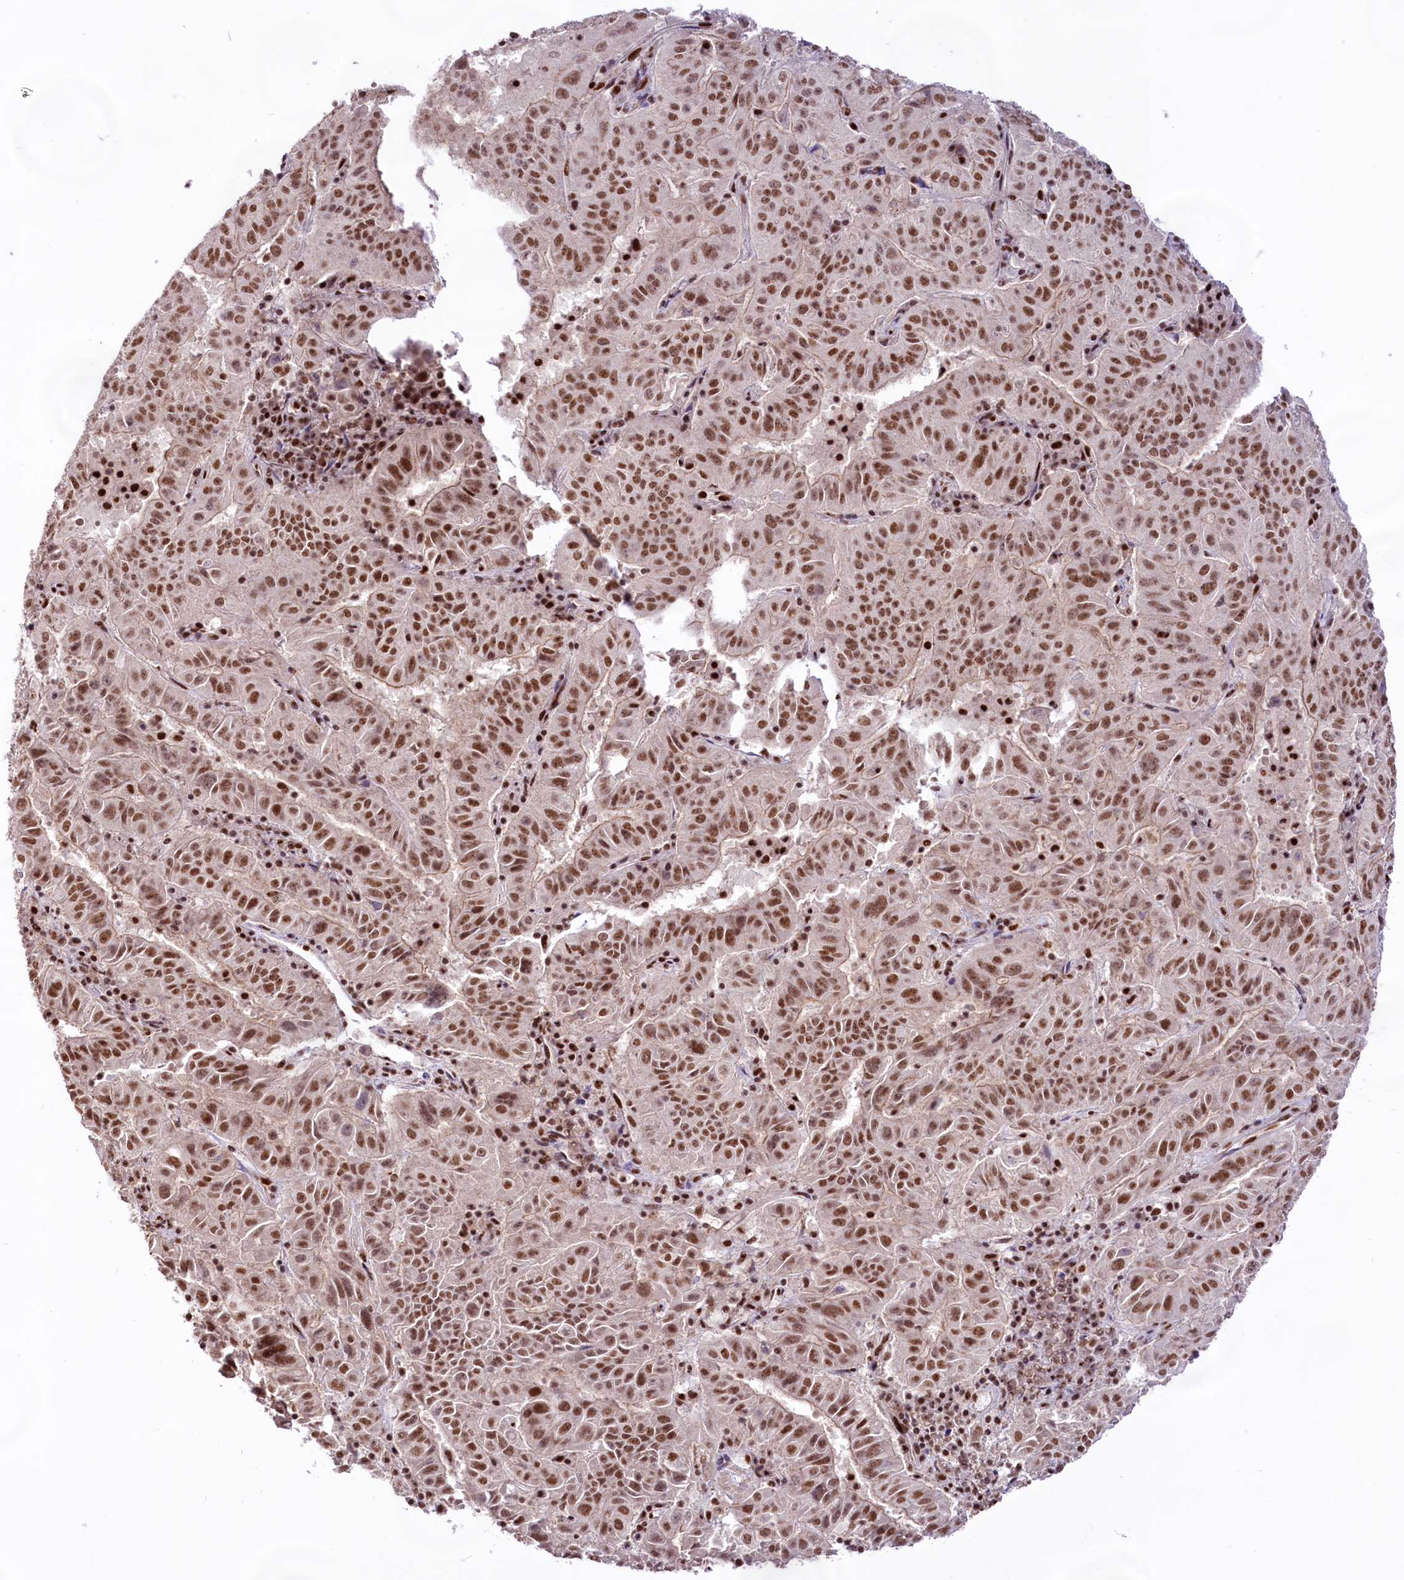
{"staining": {"intensity": "moderate", "quantity": ">75%", "location": "nuclear"}, "tissue": "pancreatic cancer", "cell_type": "Tumor cells", "image_type": "cancer", "snomed": [{"axis": "morphology", "description": "Adenocarcinoma, NOS"}, {"axis": "topography", "description": "Pancreas"}], "caption": "Brown immunohistochemical staining in pancreatic cancer (adenocarcinoma) reveals moderate nuclear positivity in about >75% of tumor cells. The staining was performed using DAB to visualize the protein expression in brown, while the nuclei were stained in blue with hematoxylin (Magnification: 20x).", "gene": "HIRA", "patient": {"sex": "male", "age": 63}}